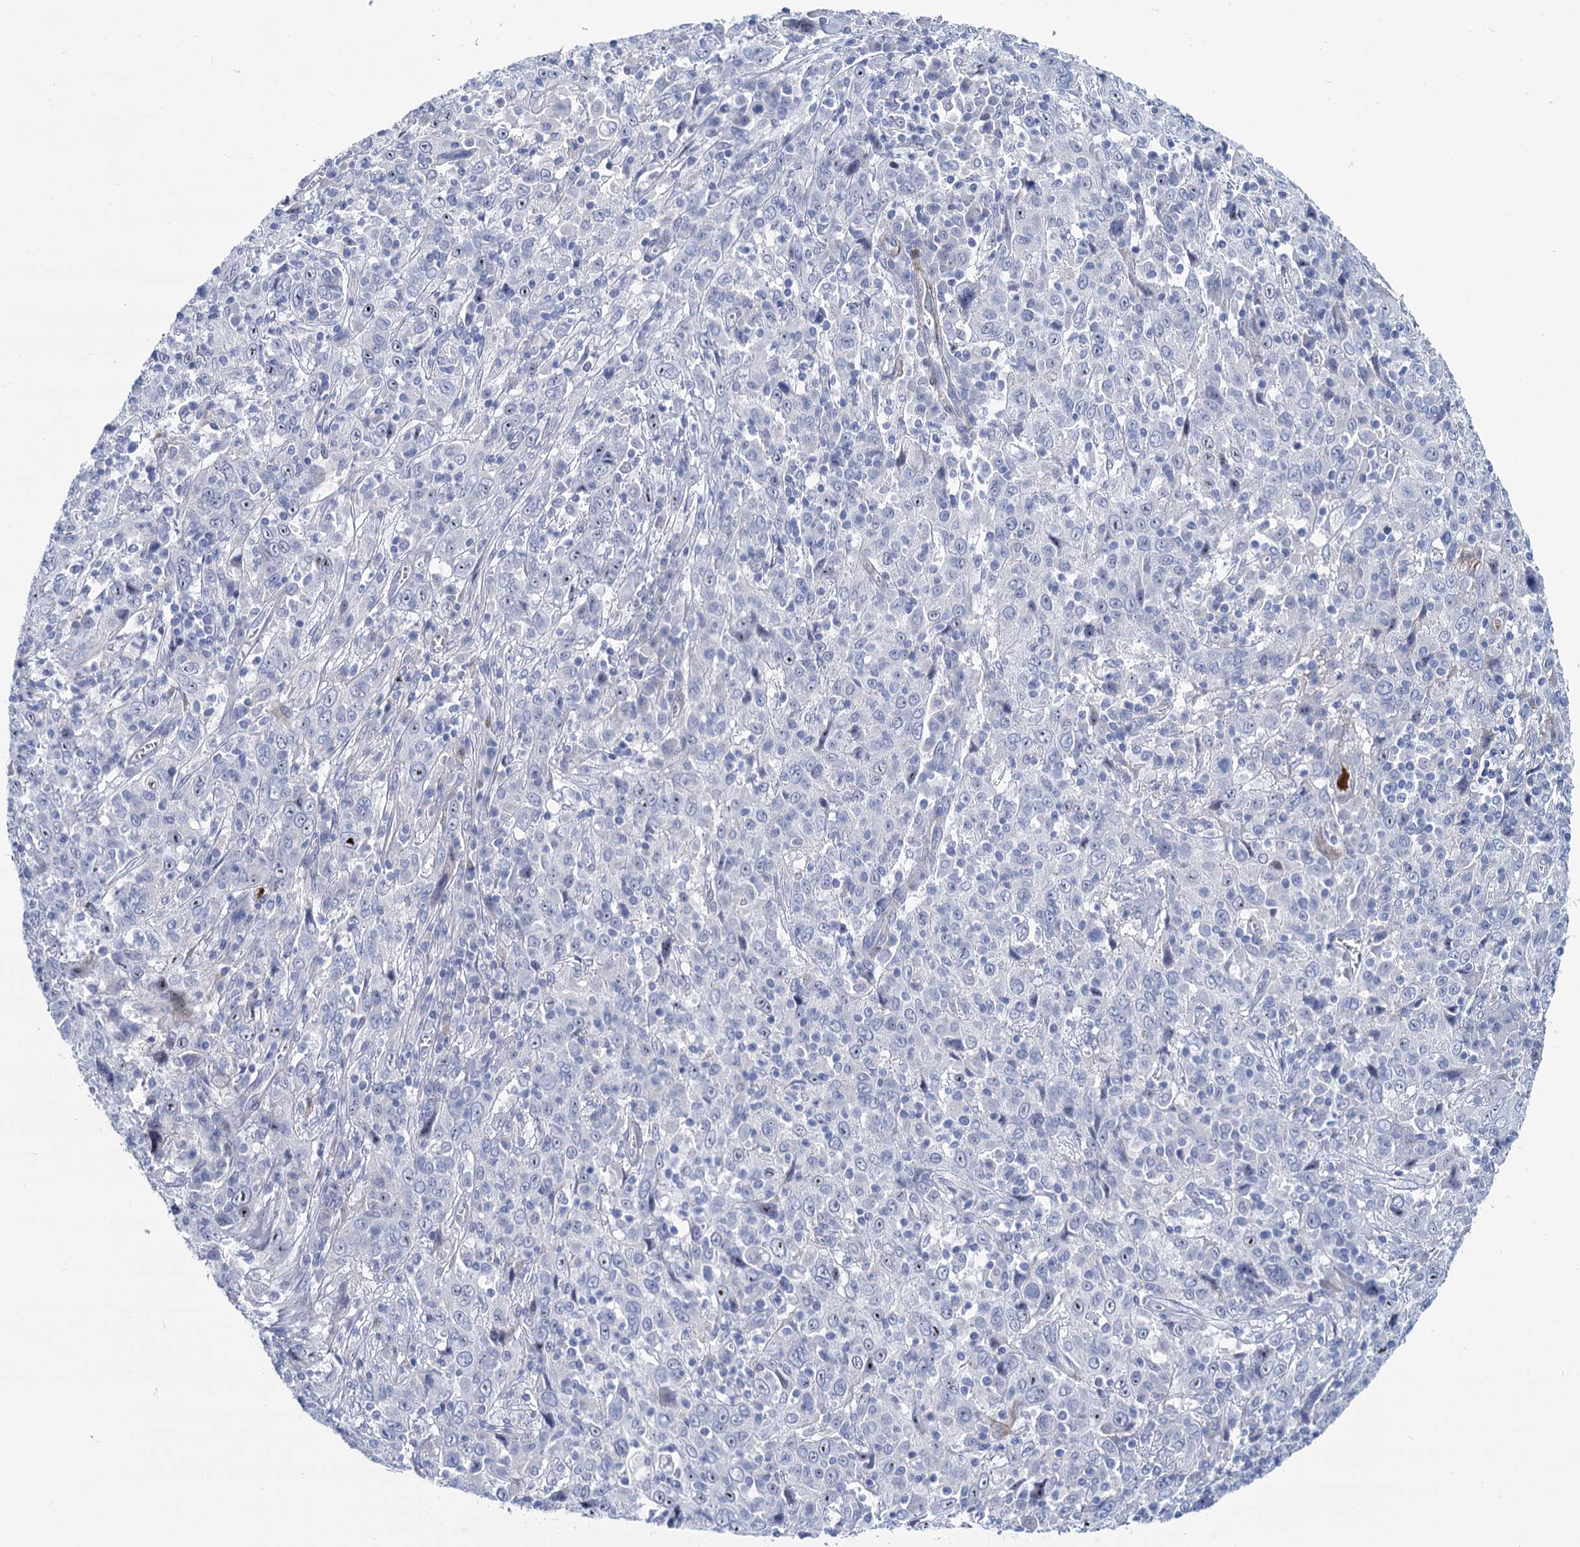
{"staining": {"intensity": "negative", "quantity": "none", "location": "none"}, "tissue": "cervical cancer", "cell_type": "Tumor cells", "image_type": "cancer", "snomed": [{"axis": "morphology", "description": "Squamous cell carcinoma, NOS"}, {"axis": "topography", "description": "Cervix"}], "caption": "The immunohistochemistry histopathology image has no significant expression in tumor cells of cervical cancer tissue.", "gene": "SH3TC2", "patient": {"sex": "female", "age": 46}}